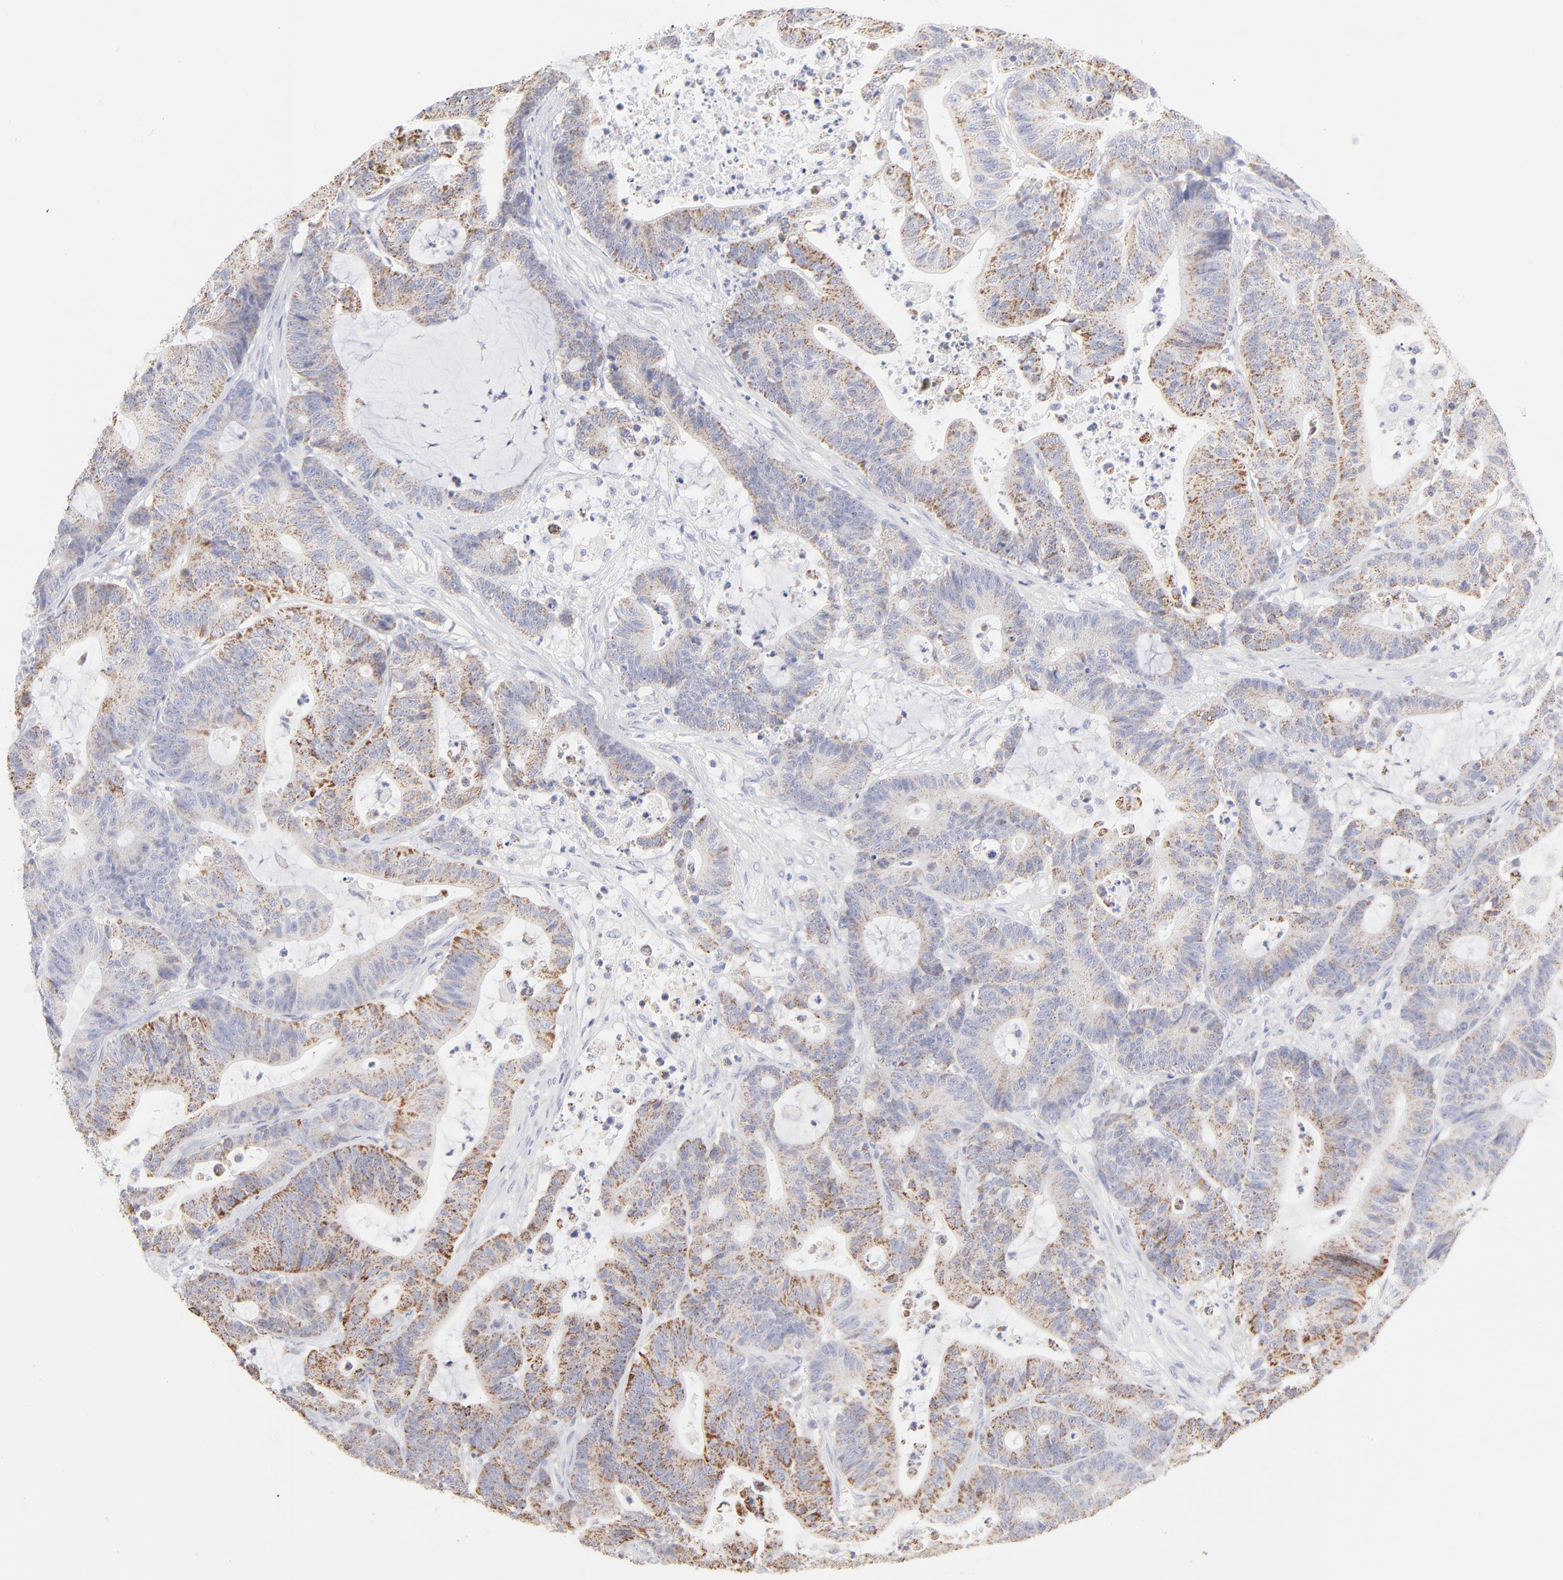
{"staining": {"intensity": "weak", "quantity": ">75%", "location": "cytoplasmic/membranous"}, "tissue": "colorectal cancer", "cell_type": "Tumor cells", "image_type": "cancer", "snomed": [{"axis": "morphology", "description": "Adenocarcinoma, NOS"}, {"axis": "topography", "description": "Colon"}], "caption": "This histopathology image displays IHC staining of human colorectal cancer, with low weak cytoplasmic/membranous staining in approximately >75% of tumor cells.", "gene": "TST", "patient": {"sex": "female", "age": 84}}